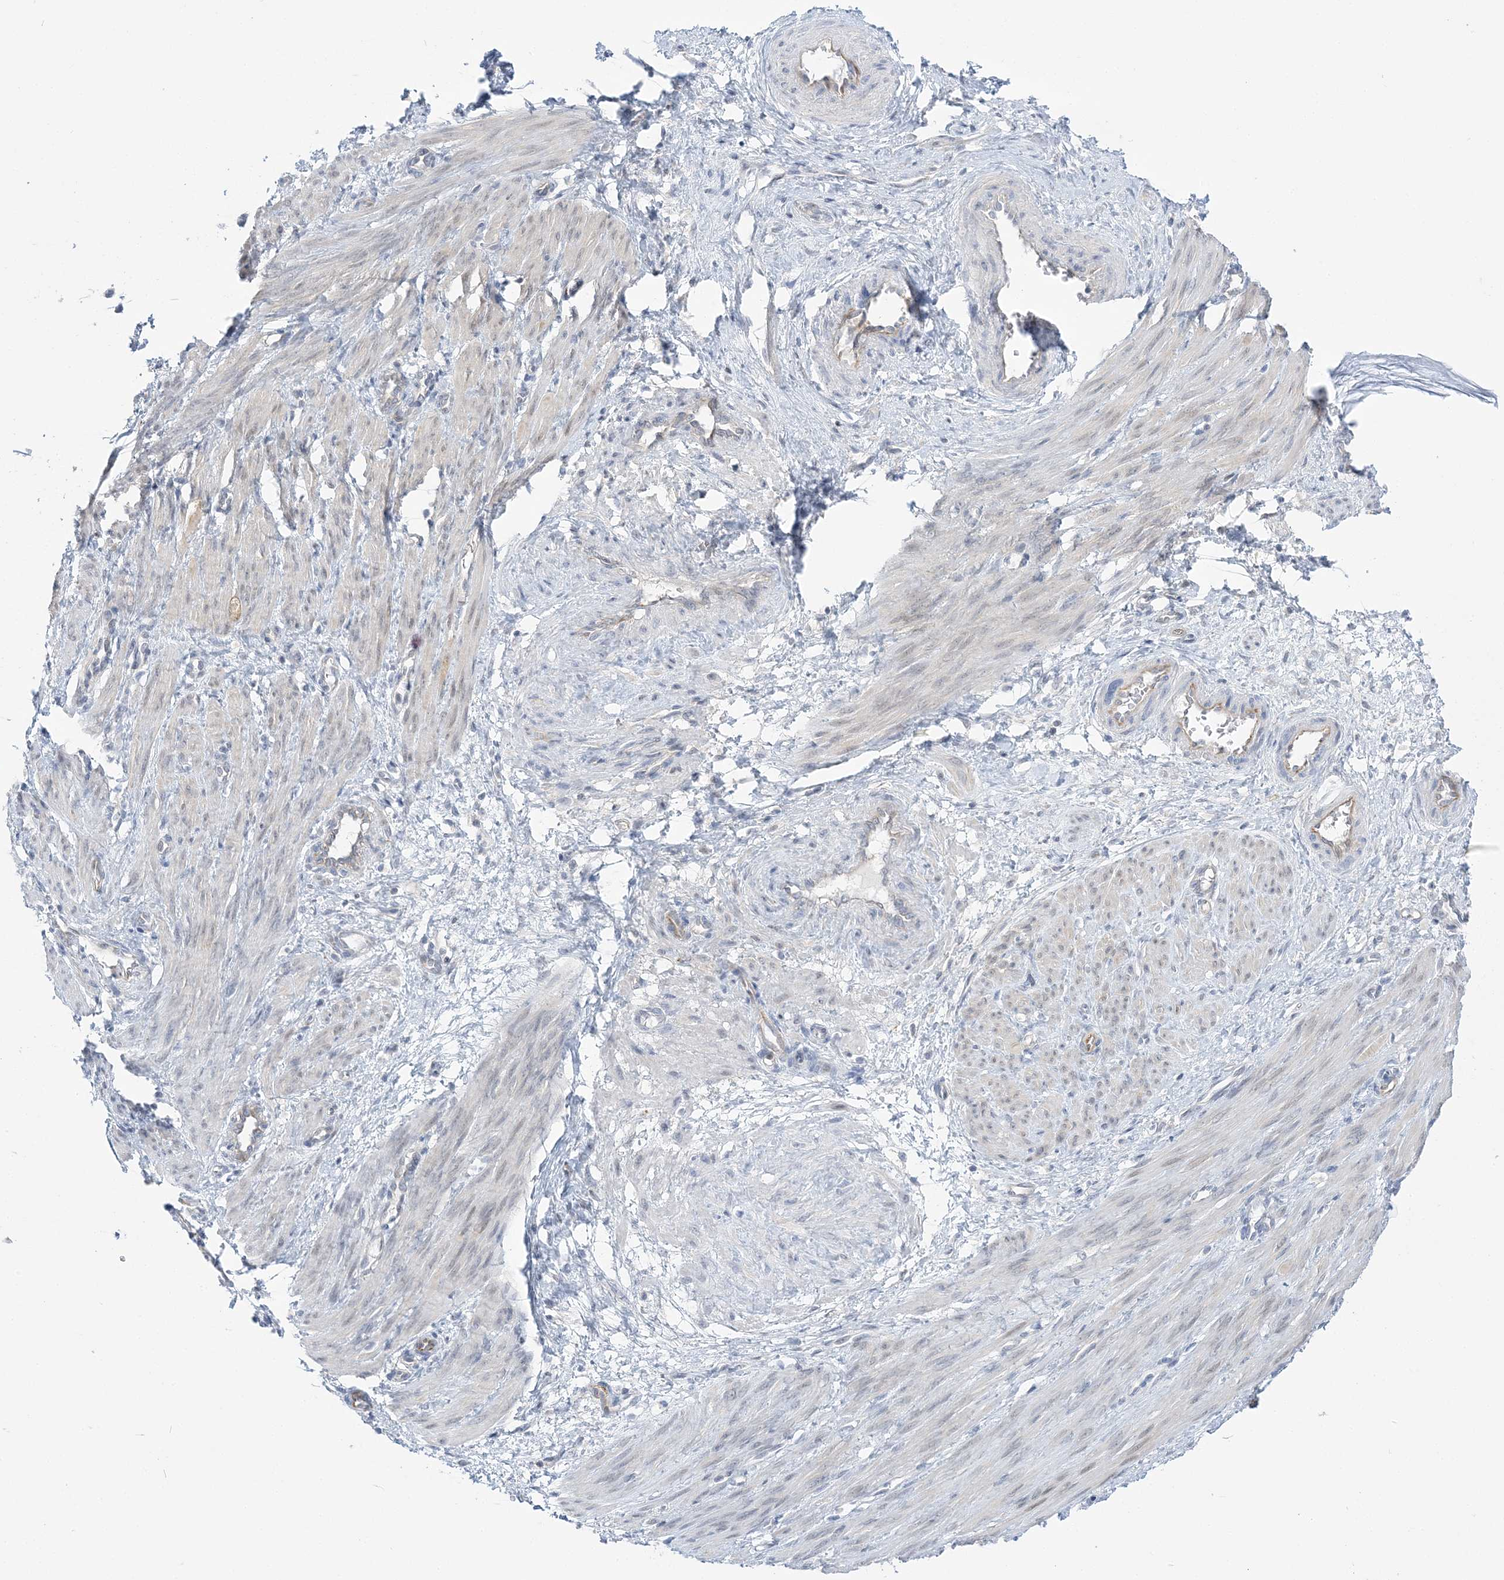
{"staining": {"intensity": "negative", "quantity": "none", "location": "none"}, "tissue": "smooth muscle", "cell_type": "Smooth muscle cells", "image_type": "normal", "snomed": [{"axis": "morphology", "description": "Normal tissue, NOS"}, {"axis": "topography", "description": "Endometrium"}], "caption": "A high-resolution image shows immunohistochemistry (IHC) staining of unremarkable smooth muscle, which reveals no significant expression in smooth muscle cells. (IHC, brightfield microscopy, high magnification).", "gene": "THADA", "patient": {"sex": "female", "age": 33}}